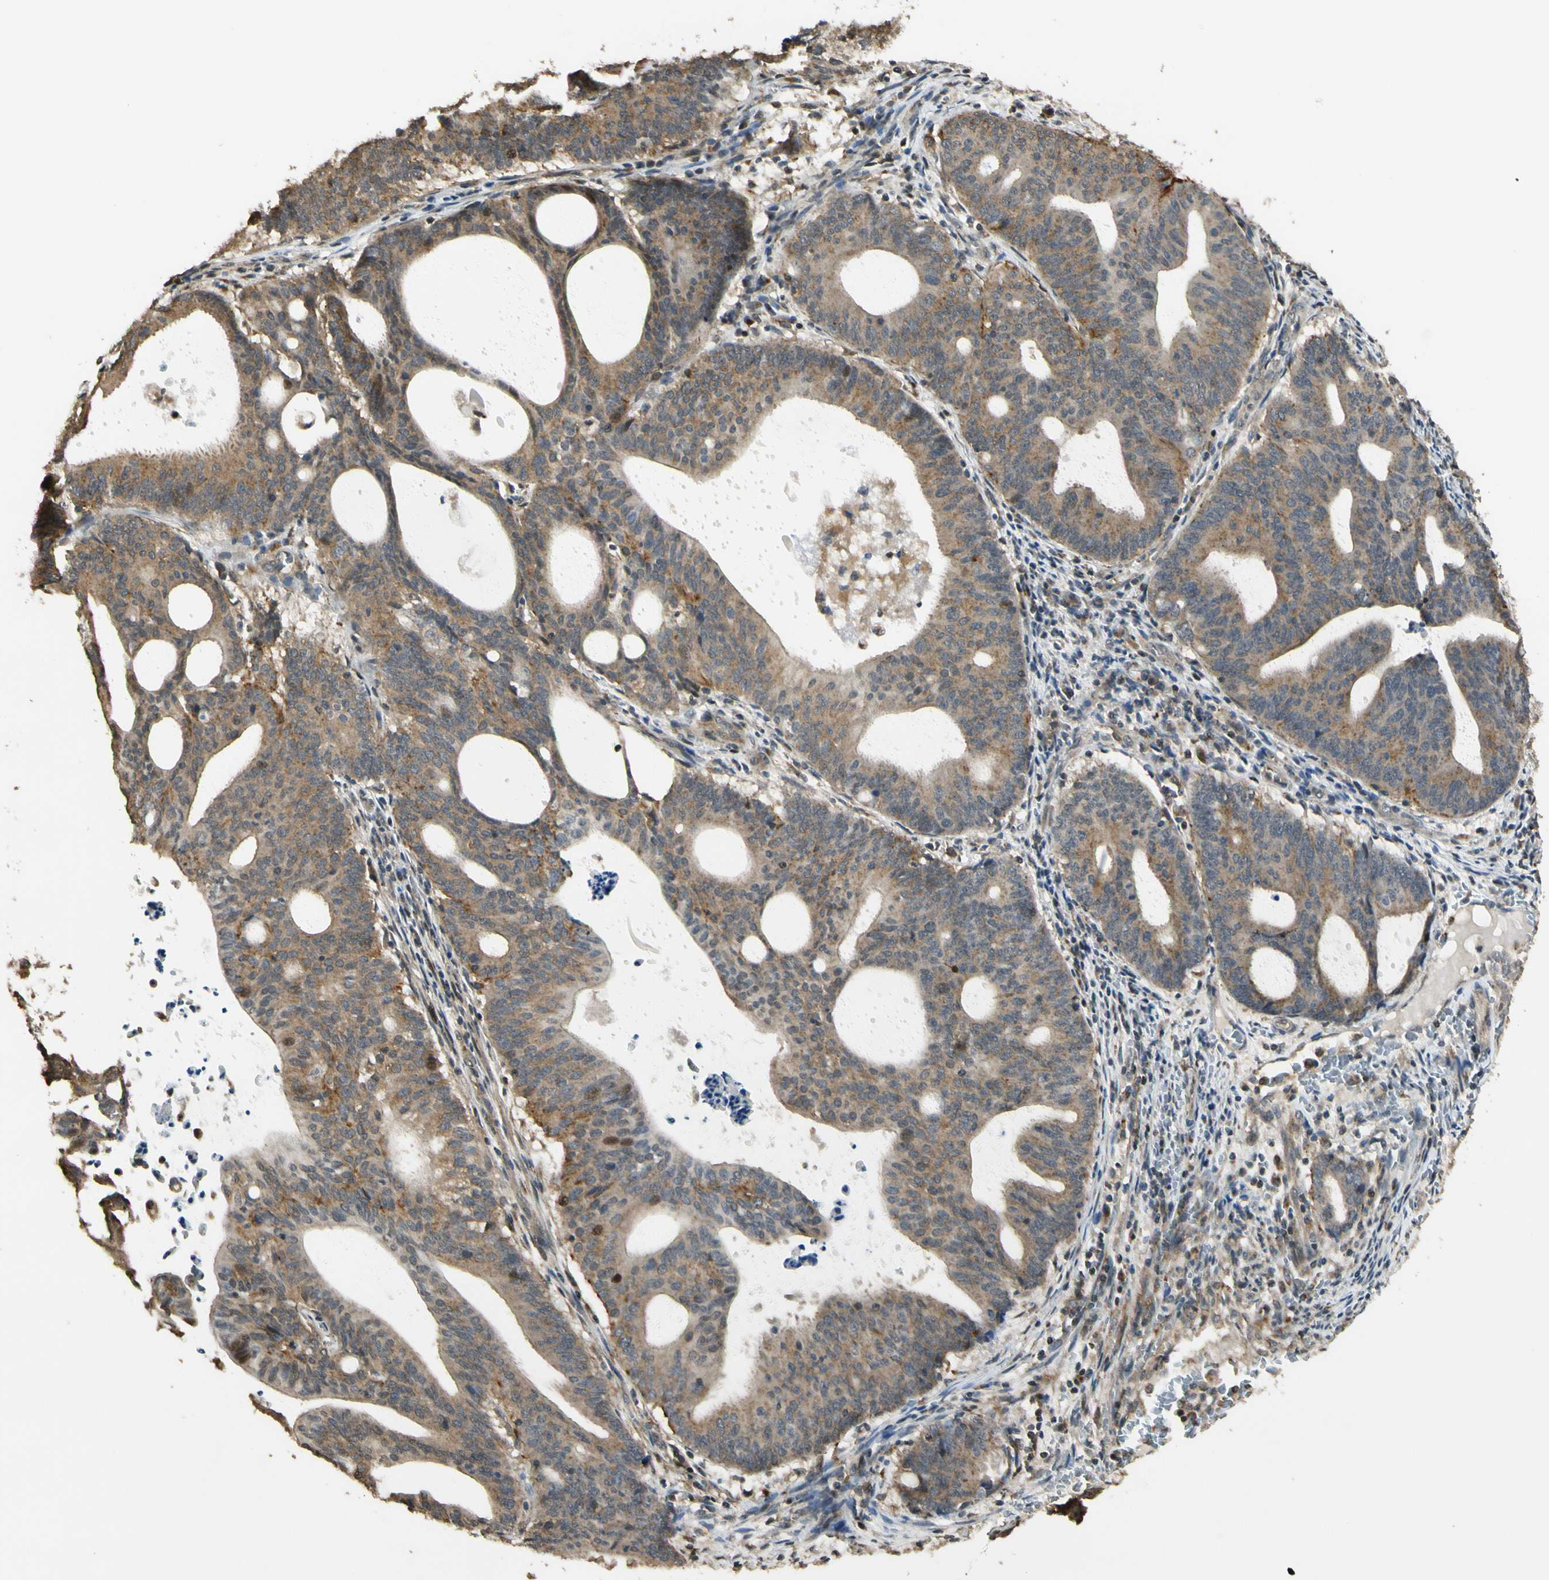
{"staining": {"intensity": "moderate", "quantity": ">75%", "location": "cytoplasmic/membranous"}, "tissue": "endometrial cancer", "cell_type": "Tumor cells", "image_type": "cancer", "snomed": [{"axis": "morphology", "description": "Adenocarcinoma, NOS"}, {"axis": "topography", "description": "Uterus"}], "caption": "Endometrial adenocarcinoma stained with a protein marker displays moderate staining in tumor cells.", "gene": "LAMTOR1", "patient": {"sex": "female", "age": 83}}